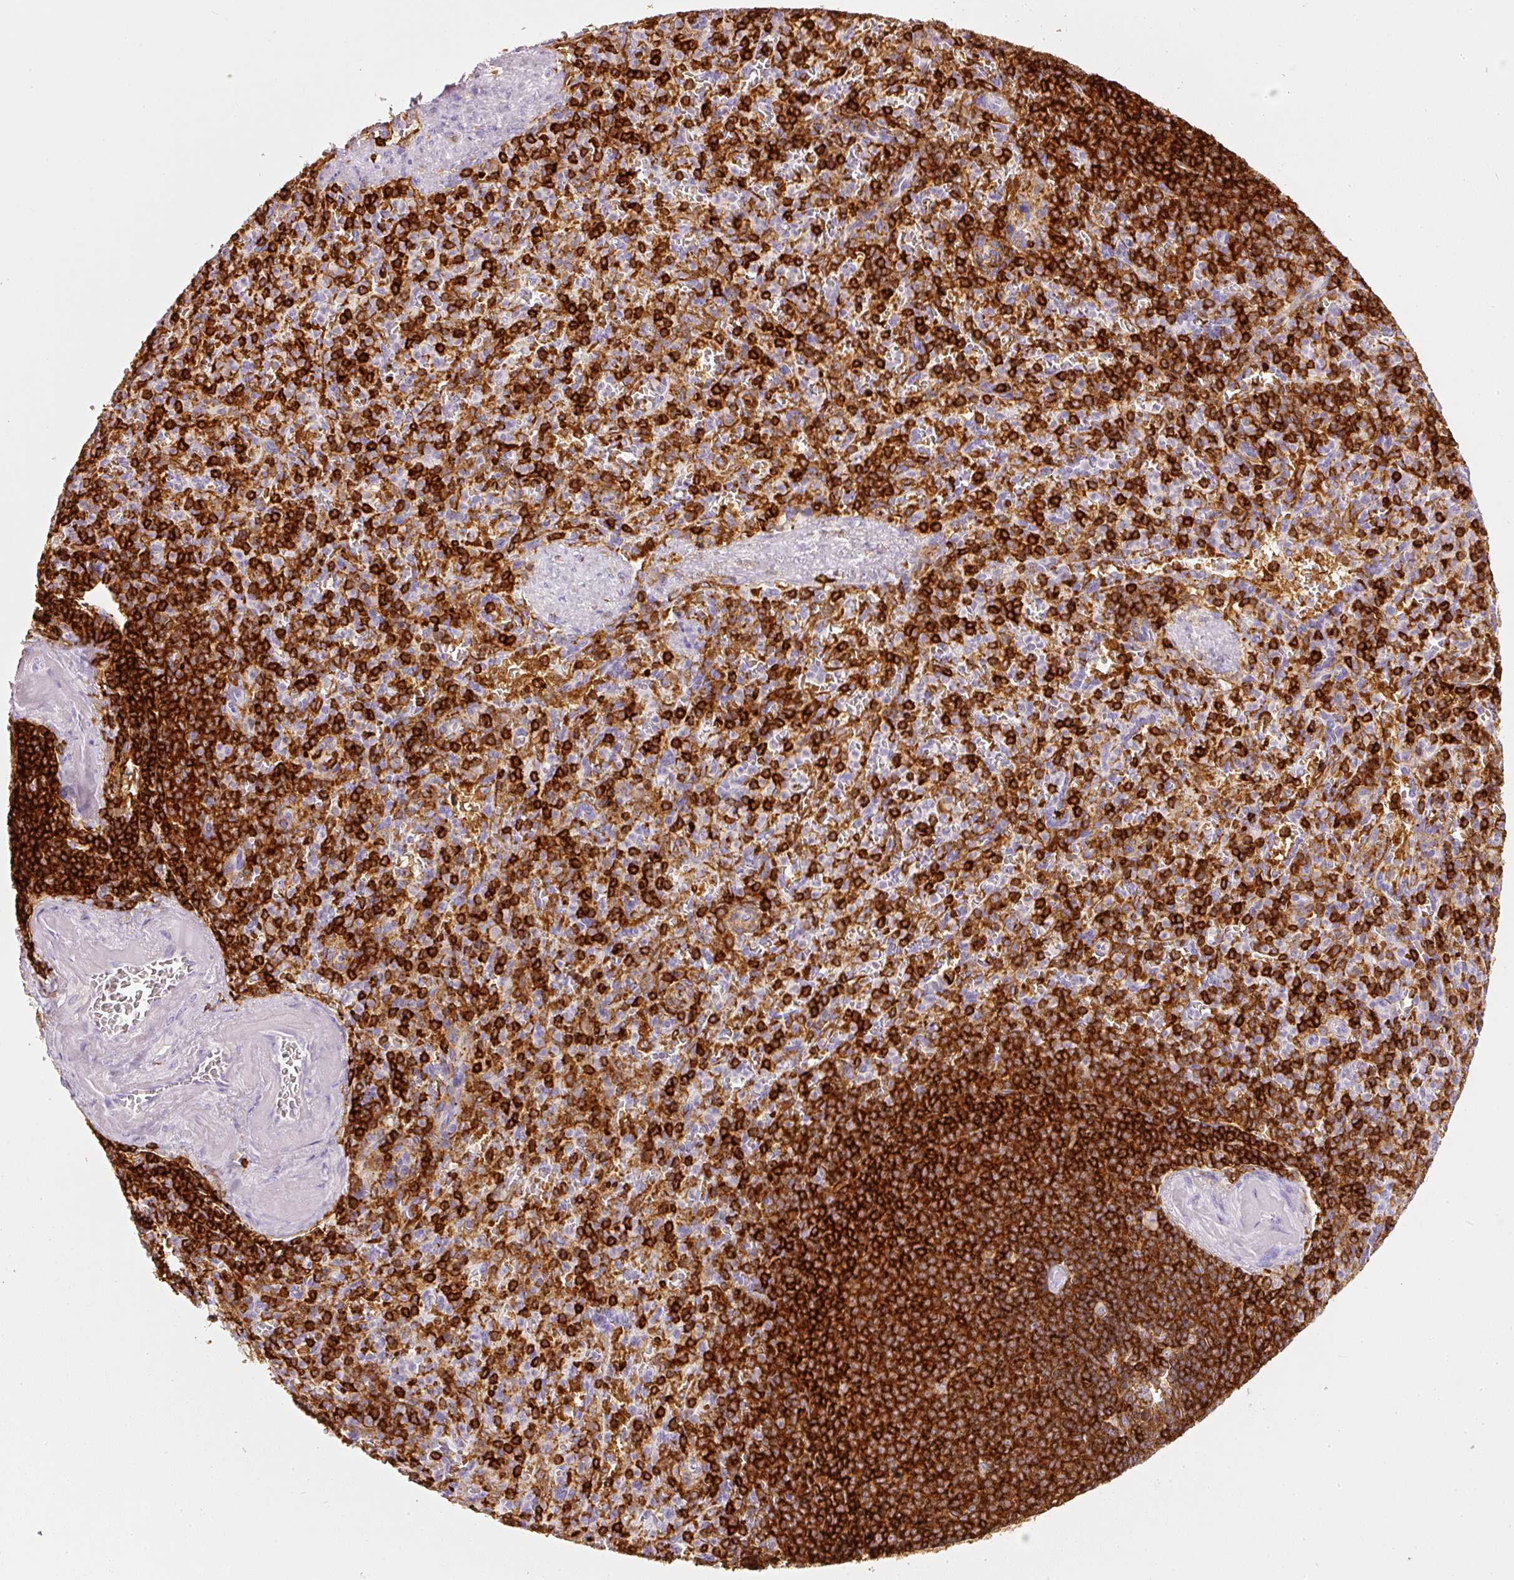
{"staining": {"intensity": "strong", "quantity": ">75%", "location": "cytoplasmic/membranous"}, "tissue": "spleen", "cell_type": "Cells in red pulp", "image_type": "normal", "snomed": [{"axis": "morphology", "description": "Normal tissue, NOS"}, {"axis": "topography", "description": "Spleen"}], "caption": "Immunohistochemistry (DAB) staining of benign spleen demonstrates strong cytoplasmic/membranous protein expression in about >75% of cells in red pulp. (Stains: DAB in brown, nuclei in blue, Microscopy: brightfield microscopy at high magnification).", "gene": "EVL", "patient": {"sex": "female", "age": 74}}